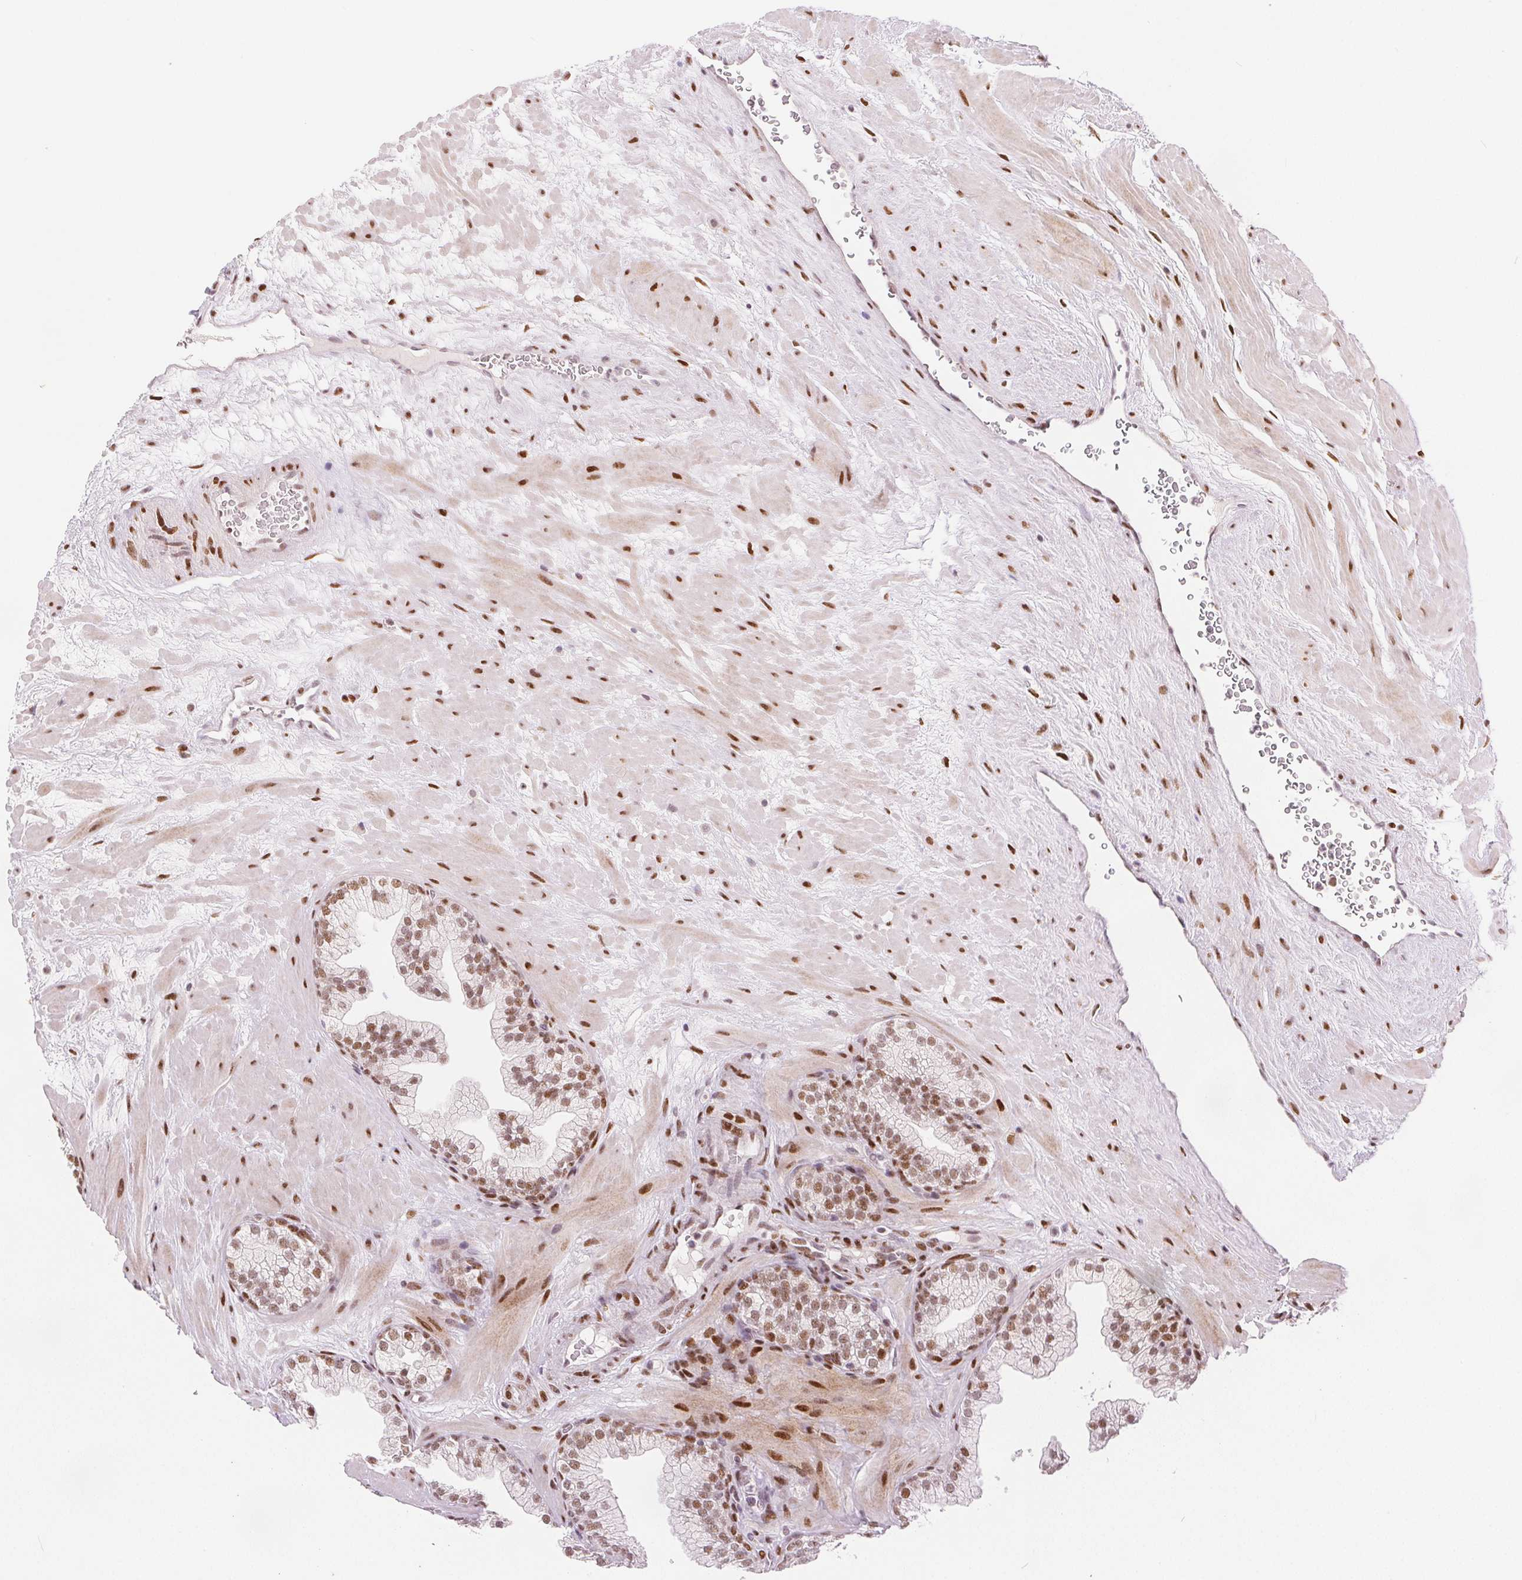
{"staining": {"intensity": "moderate", "quantity": ">75%", "location": "nuclear"}, "tissue": "prostate", "cell_type": "Glandular cells", "image_type": "normal", "snomed": [{"axis": "morphology", "description": "Normal tissue, NOS"}, {"axis": "topography", "description": "Prostate"}, {"axis": "topography", "description": "Peripheral nerve tissue"}], "caption": "Immunohistochemistry photomicrograph of normal human prostate stained for a protein (brown), which displays medium levels of moderate nuclear positivity in about >75% of glandular cells.", "gene": "ZNF703", "patient": {"sex": "male", "age": 61}}